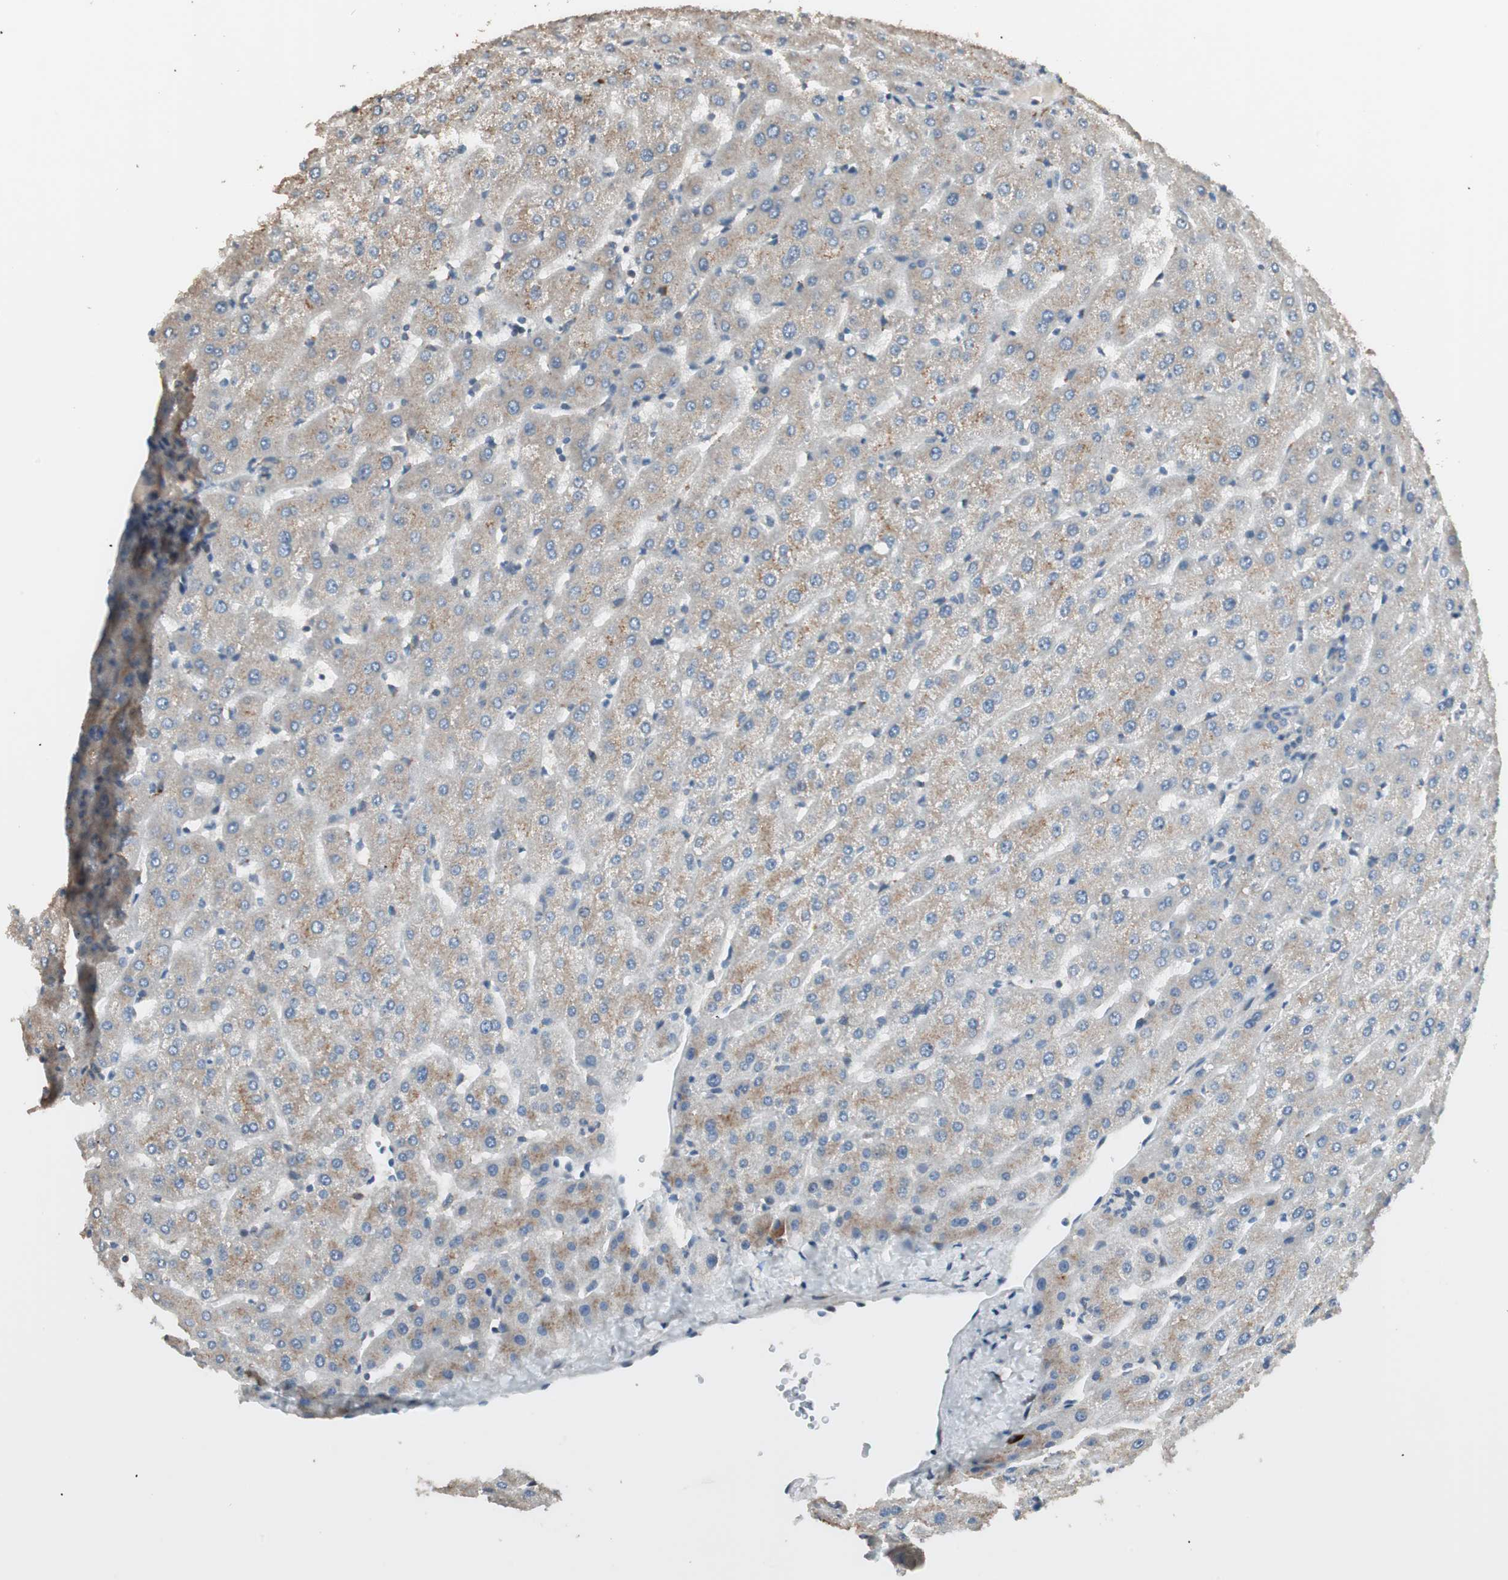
{"staining": {"intensity": "moderate", "quantity": ">75%", "location": "cytoplasmic/membranous"}, "tissue": "liver", "cell_type": "Cholangiocytes", "image_type": "normal", "snomed": [{"axis": "morphology", "description": "Normal tissue, NOS"}, {"axis": "morphology", "description": "Fibrosis, NOS"}, {"axis": "topography", "description": "Liver"}], "caption": "DAB immunohistochemical staining of benign human liver shows moderate cytoplasmic/membranous protein expression in about >75% of cholangiocytes.", "gene": "RARRES1", "patient": {"sex": "female", "age": 29}}